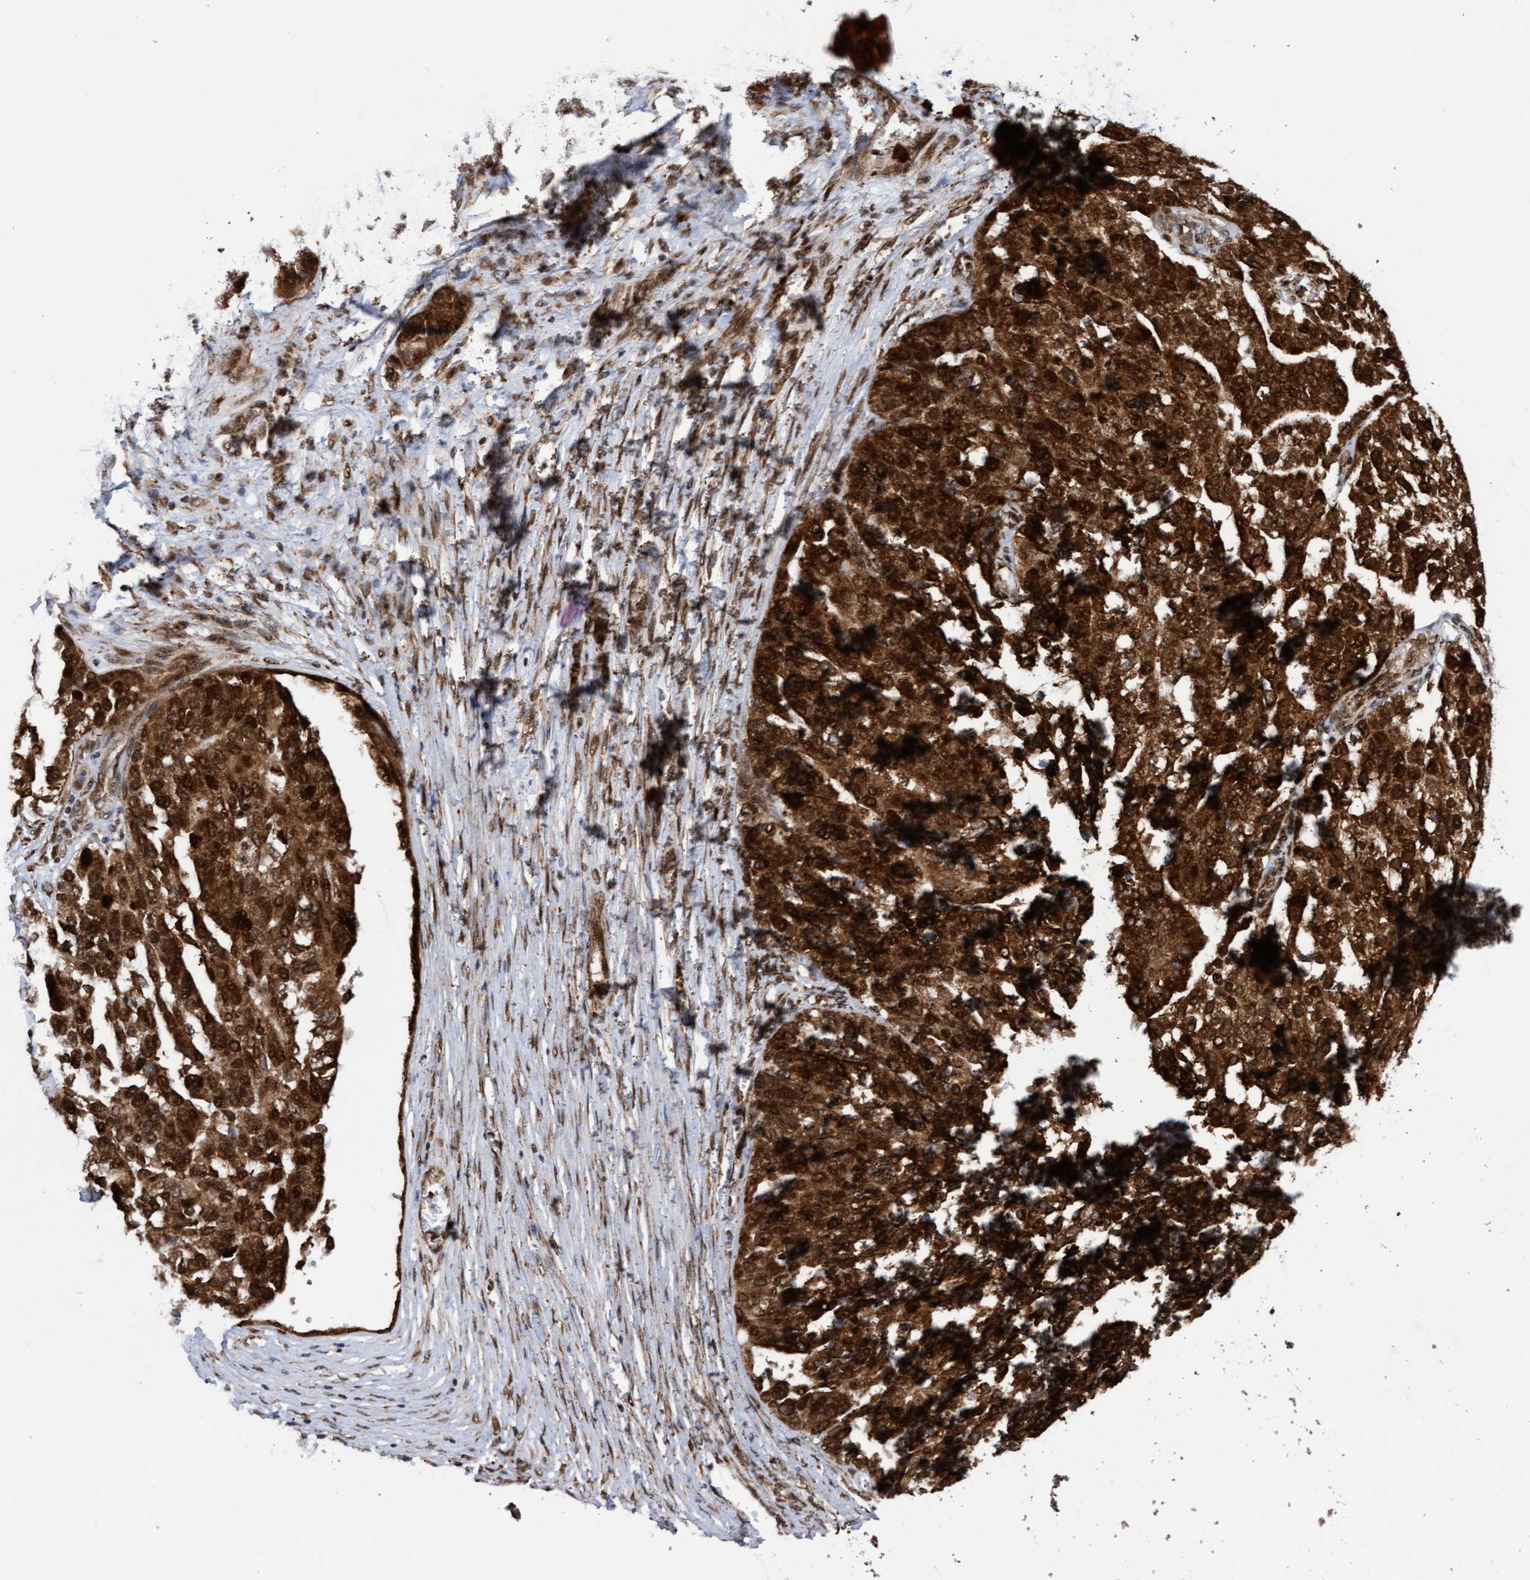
{"staining": {"intensity": "strong", "quantity": ">75%", "location": "cytoplasmic/membranous,nuclear"}, "tissue": "ovarian cancer", "cell_type": "Tumor cells", "image_type": "cancer", "snomed": [{"axis": "morphology", "description": "Cystadenocarcinoma, serous, NOS"}, {"axis": "topography", "description": "Ovary"}], "caption": "High-magnification brightfield microscopy of serous cystadenocarcinoma (ovarian) stained with DAB (brown) and counterstained with hematoxylin (blue). tumor cells exhibit strong cytoplasmic/membranous and nuclear positivity is seen in about>75% of cells. The protein of interest is stained brown, and the nuclei are stained in blue (DAB IHC with brightfield microscopy, high magnification).", "gene": "TANC2", "patient": {"sex": "female", "age": 44}}